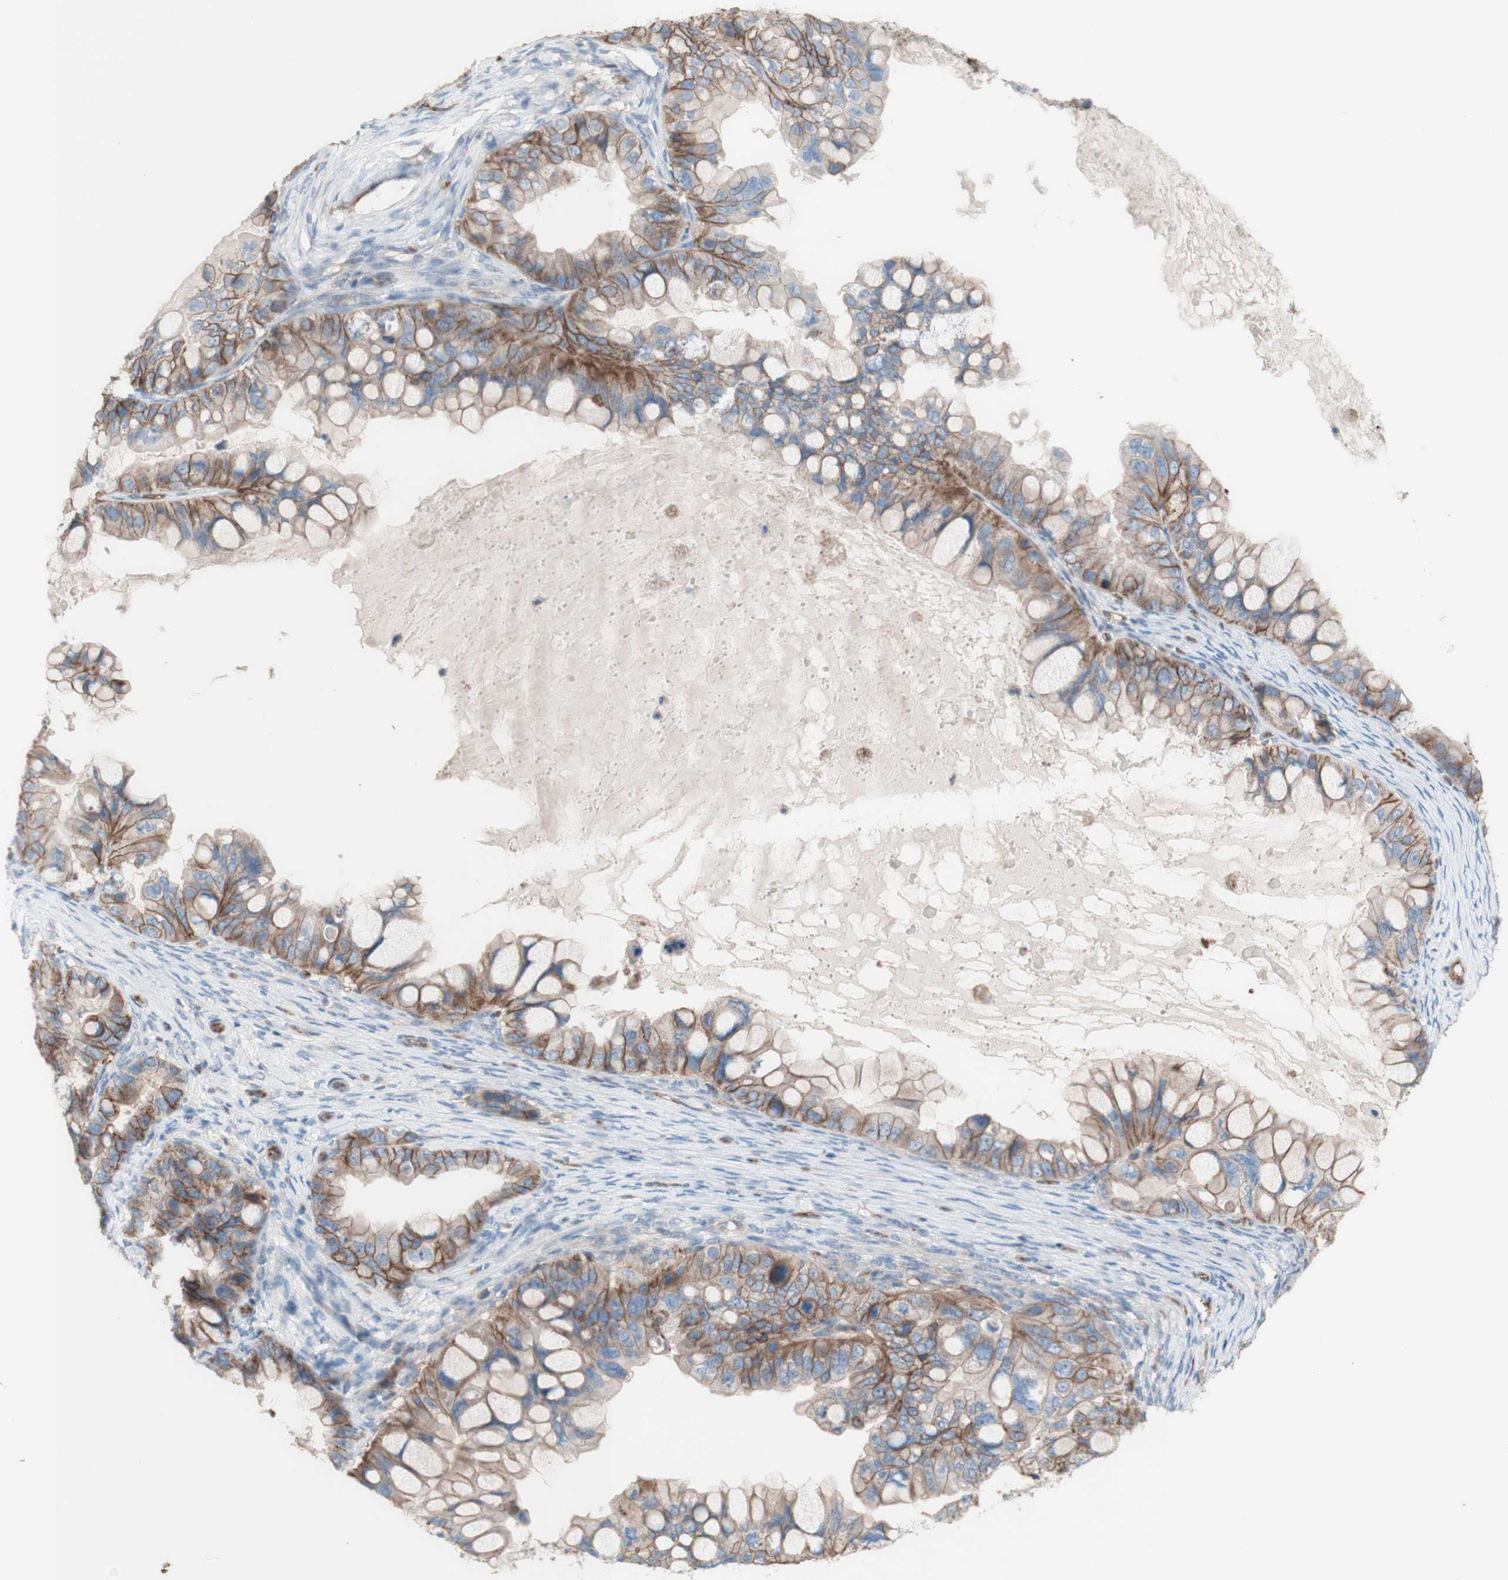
{"staining": {"intensity": "weak", "quantity": ">75%", "location": "cytoplasmic/membranous"}, "tissue": "ovarian cancer", "cell_type": "Tumor cells", "image_type": "cancer", "snomed": [{"axis": "morphology", "description": "Cystadenocarcinoma, mucinous, NOS"}, {"axis": "topography", "description": "Ovary"}], "caption": "Ovarian cancer (mucinous cystadenocarcinoma) stained for a protein displays weak cytoplasmic/membranous positivity in tumor cells.", "gene": "CD46", "patient": {"sex": "female", "age": 80}}